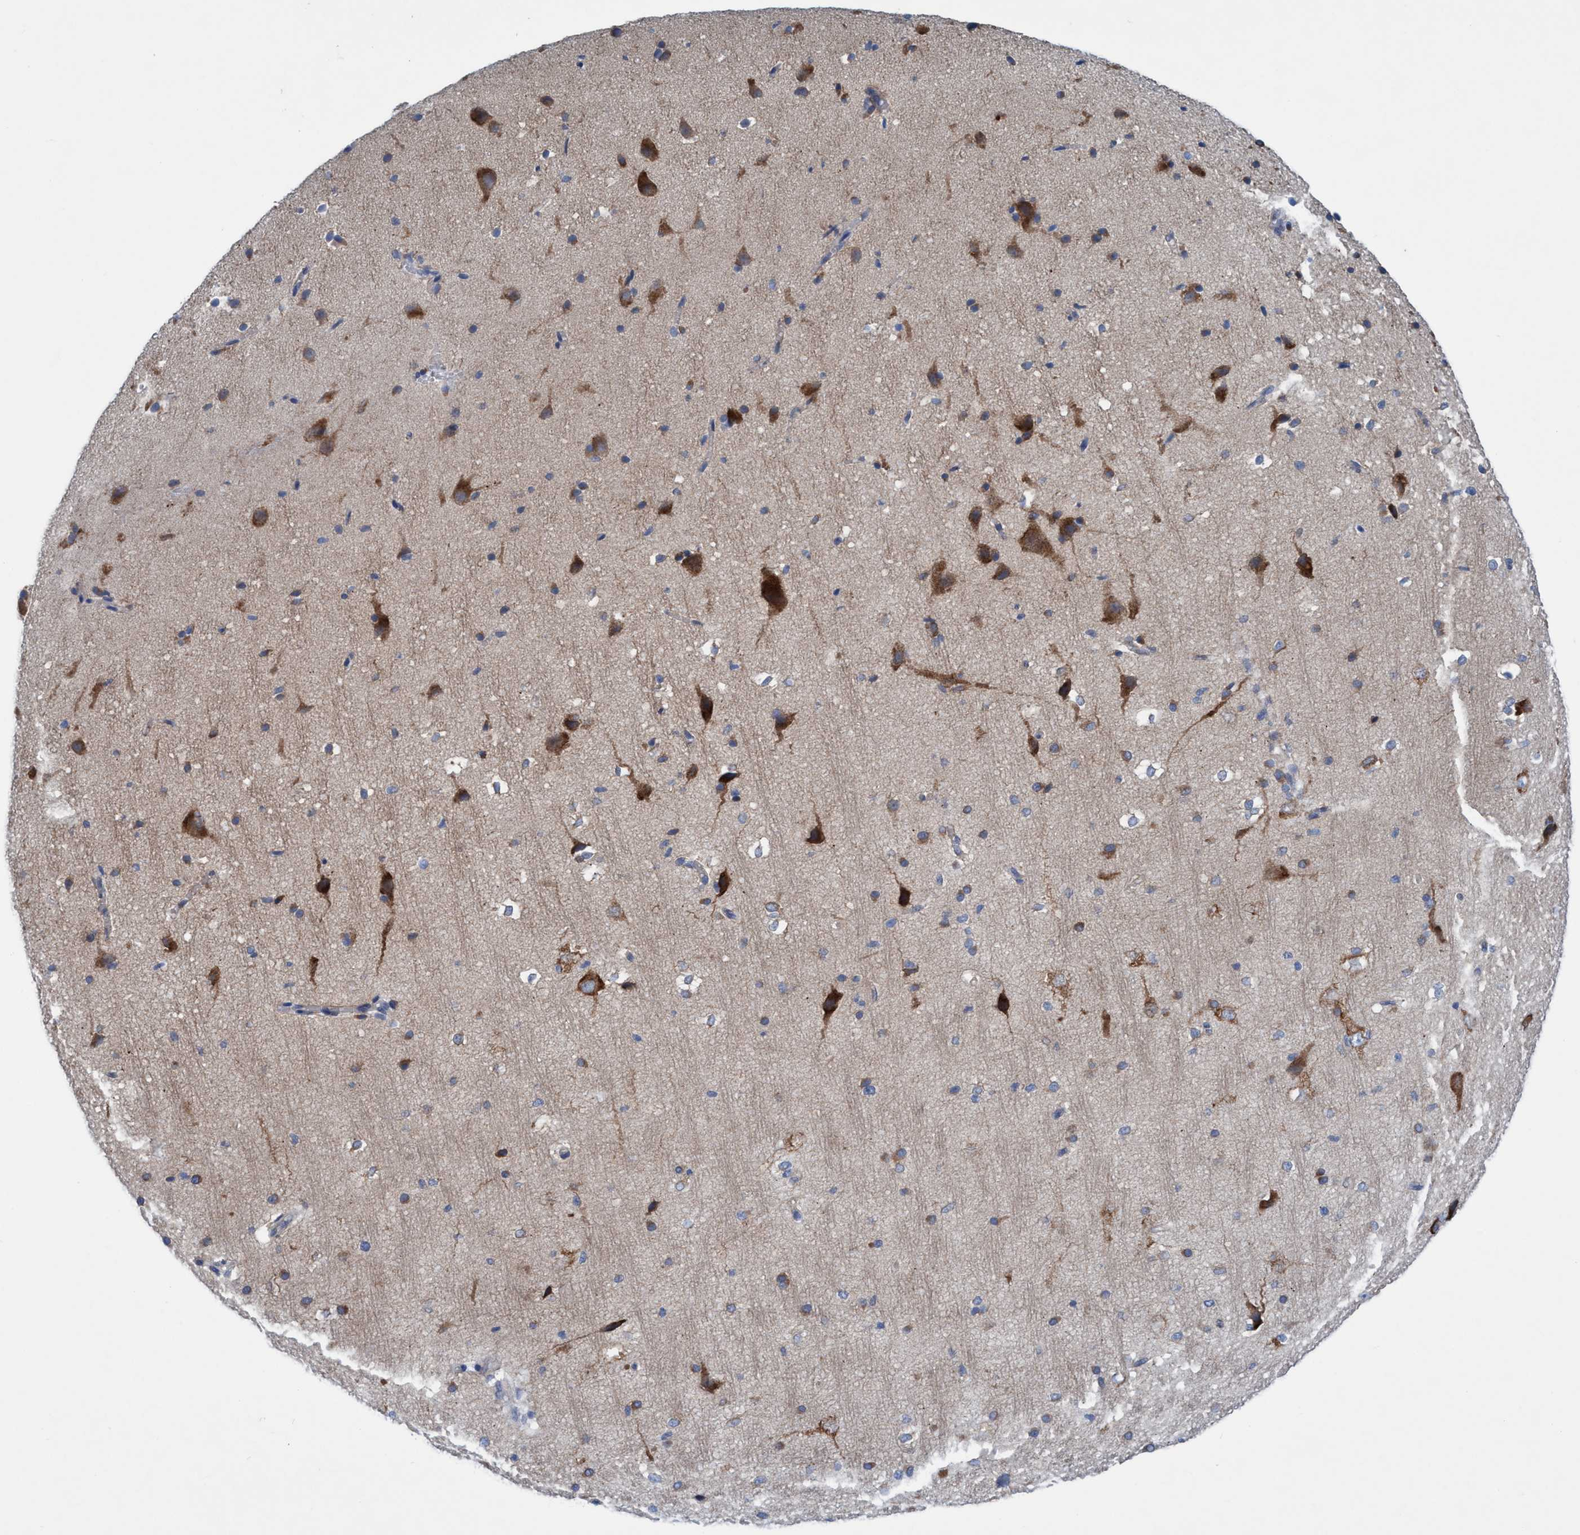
{"staining": {"intensity": "negative", "quantity": "none", "location": "none"}, "tissue": "cerebral cortex", "cell_type": "Endothelial cells", "image_type": "normal", "snomed": [{"axis": "morphology", "description": "Normal tissue, NOS"}, {"axis": "morphology", "description": "Developmental malformation"}, {"axis": "topography", "description": "Cerebral cortex"}], "caption": "Endothelial cells are negative for protein expression in unremarkable human cerebral cortex. (Immunohistochemistry (ihc), brightfield microscopy, high magnification).", "gene": "RSAD1", "patient": {"sex": "female", "age": 30}}